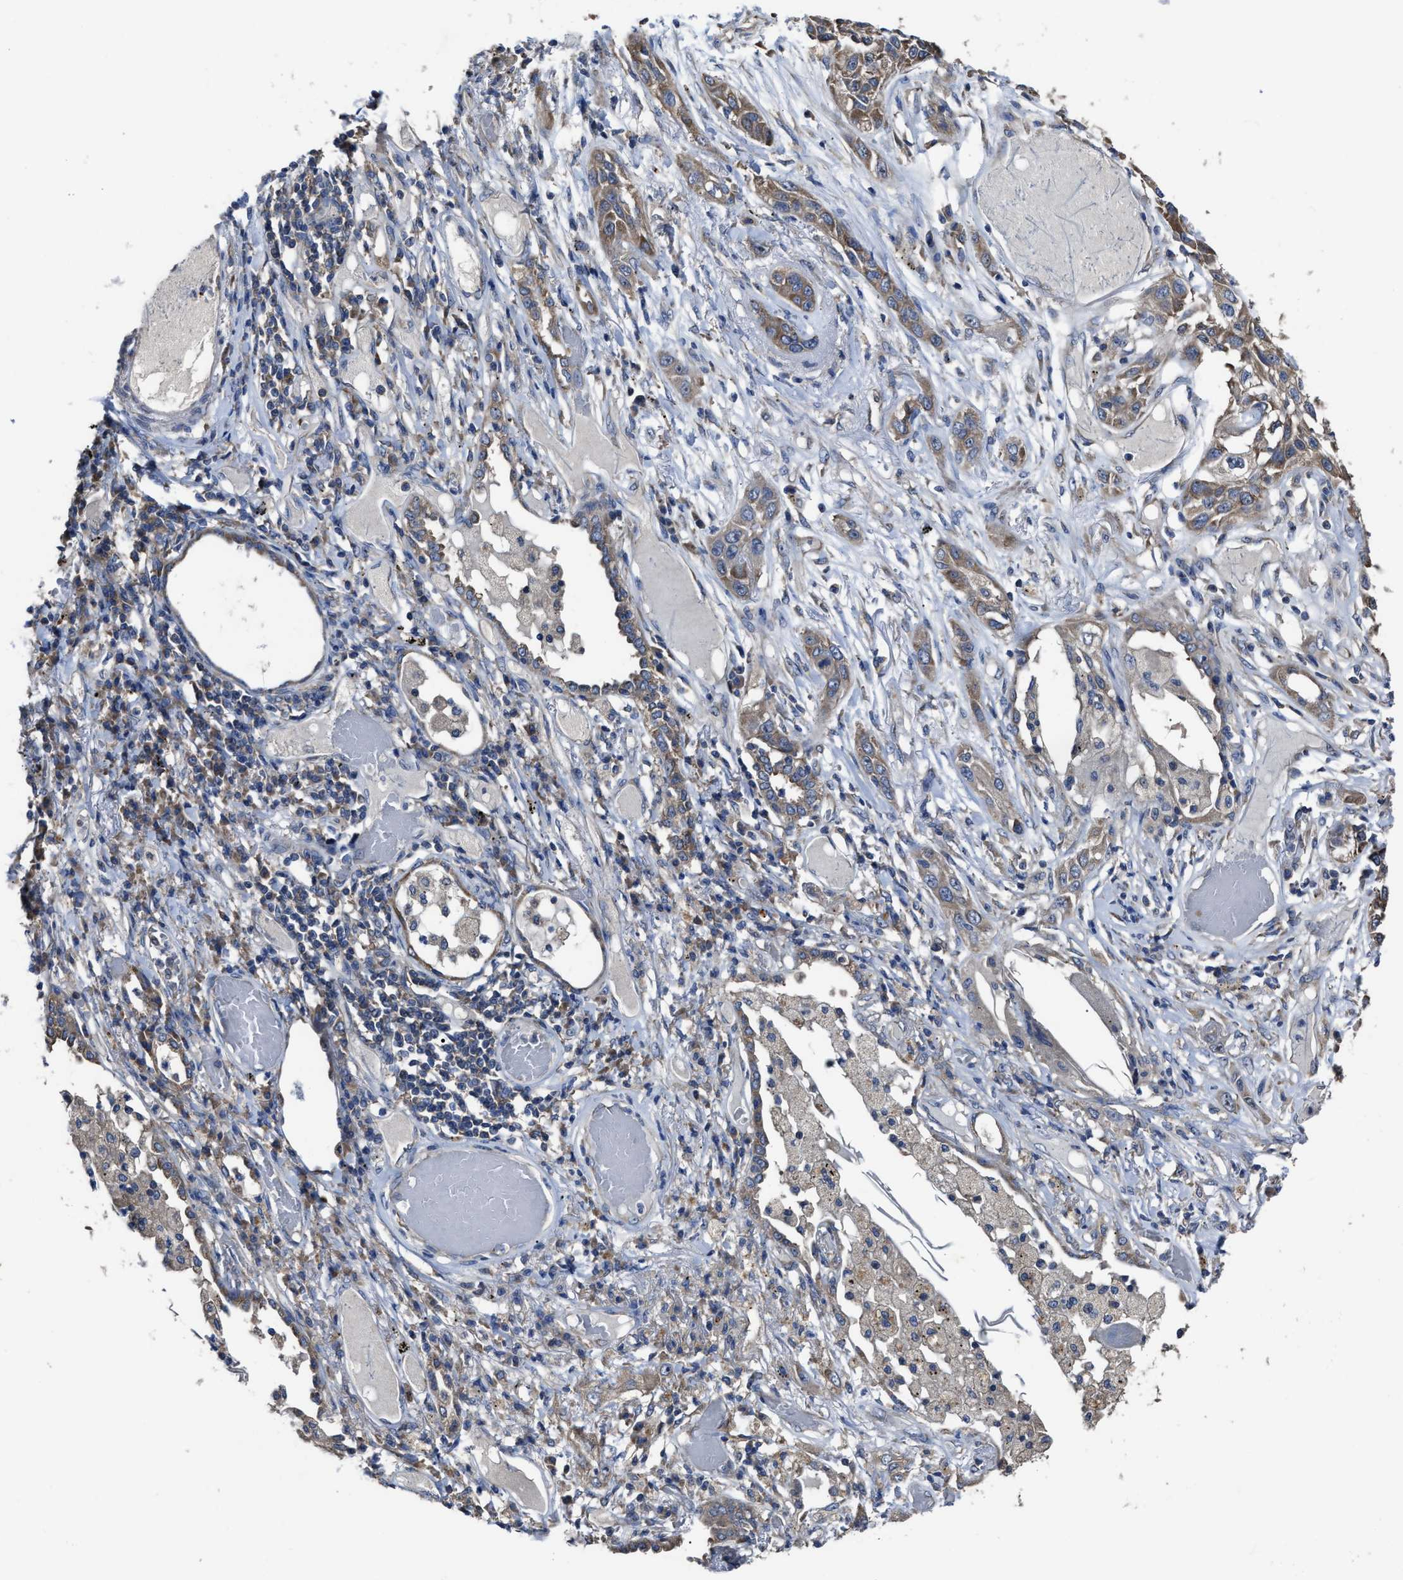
{"staining": {"intensity": "moderate", "quantity": "25%-75%", "location": "cytoplasmic/membranous"}, "tissue": "lung cancer", "cell_type": "Tumor cells", "image_type": "cancer", "snomed": [{"axis": "morphology", "description": "Squamous cell carcinoma, NOS"}, {"axis": "topography", "description": "Lung"}], "caption": "Protein staining by immunohistochemistry (IHC) displays moderate cytoplasmic/membranous positivity in about 25%-75% of tumor cells in squamous cell carcinoma (lung).", "gene": "UPF1", "patient": {"sex": "male", "age": 71}}